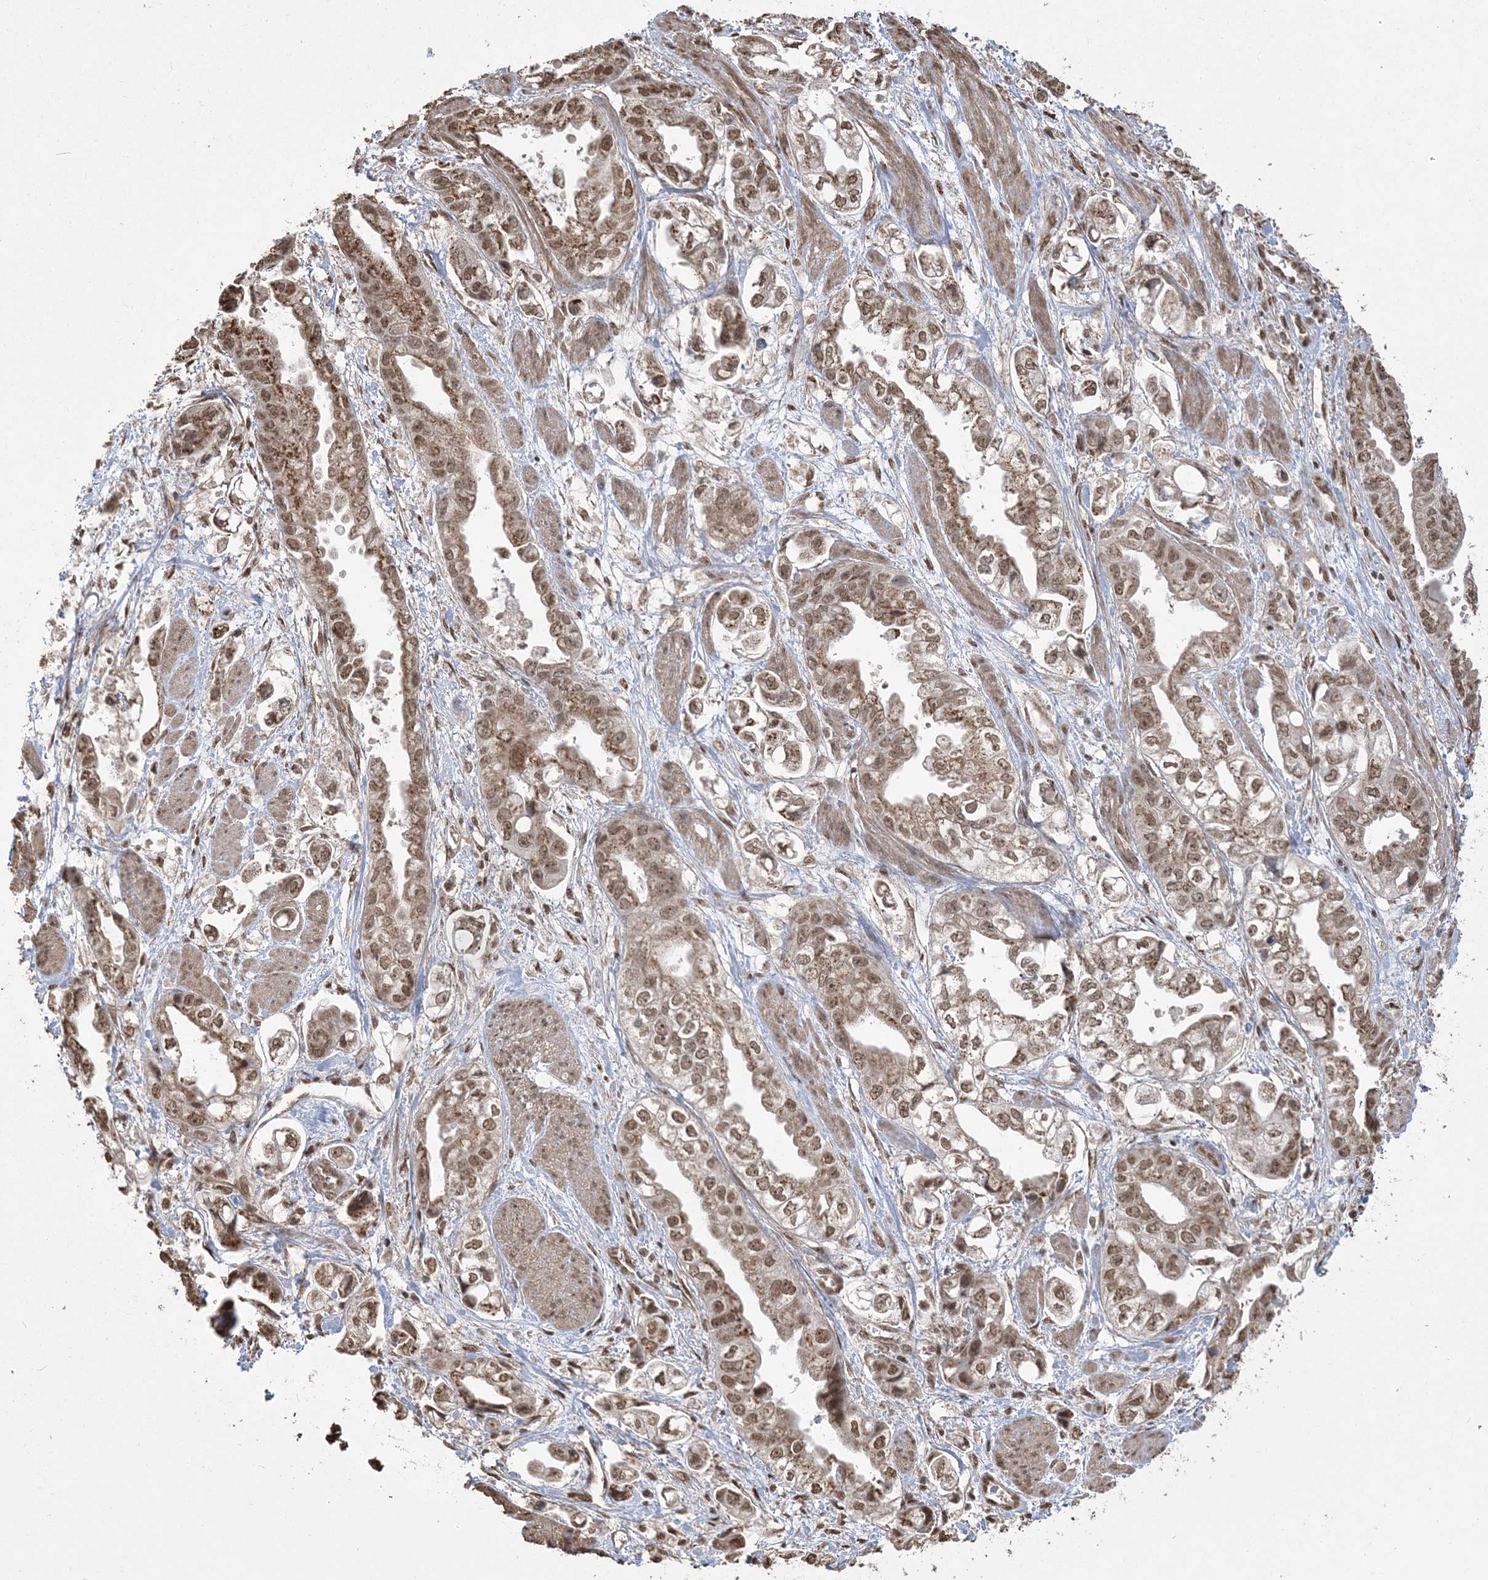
{"staining": {"intensity": "moderate", "quantity": ">75%", "location": "nuclear"}, "tissue": "stomach cancer", "cell_type": "Tumor cells", "image_type": "cancer", "snomed": [{"axis": "morphology", "description": "Adenocarcinoma, NOS"}, {"axis": "topography", "description": "Stomach"}], "caption": "Immunohistochemistry (IHC) photomicrograph of human stomach cancer stained for a protein (brown), which displays medium levels of moderate nuclear staining in approximately >75% of tumor cells.", "gene": "ZNF839", "patient": {"sex": "male", "age": 62}}